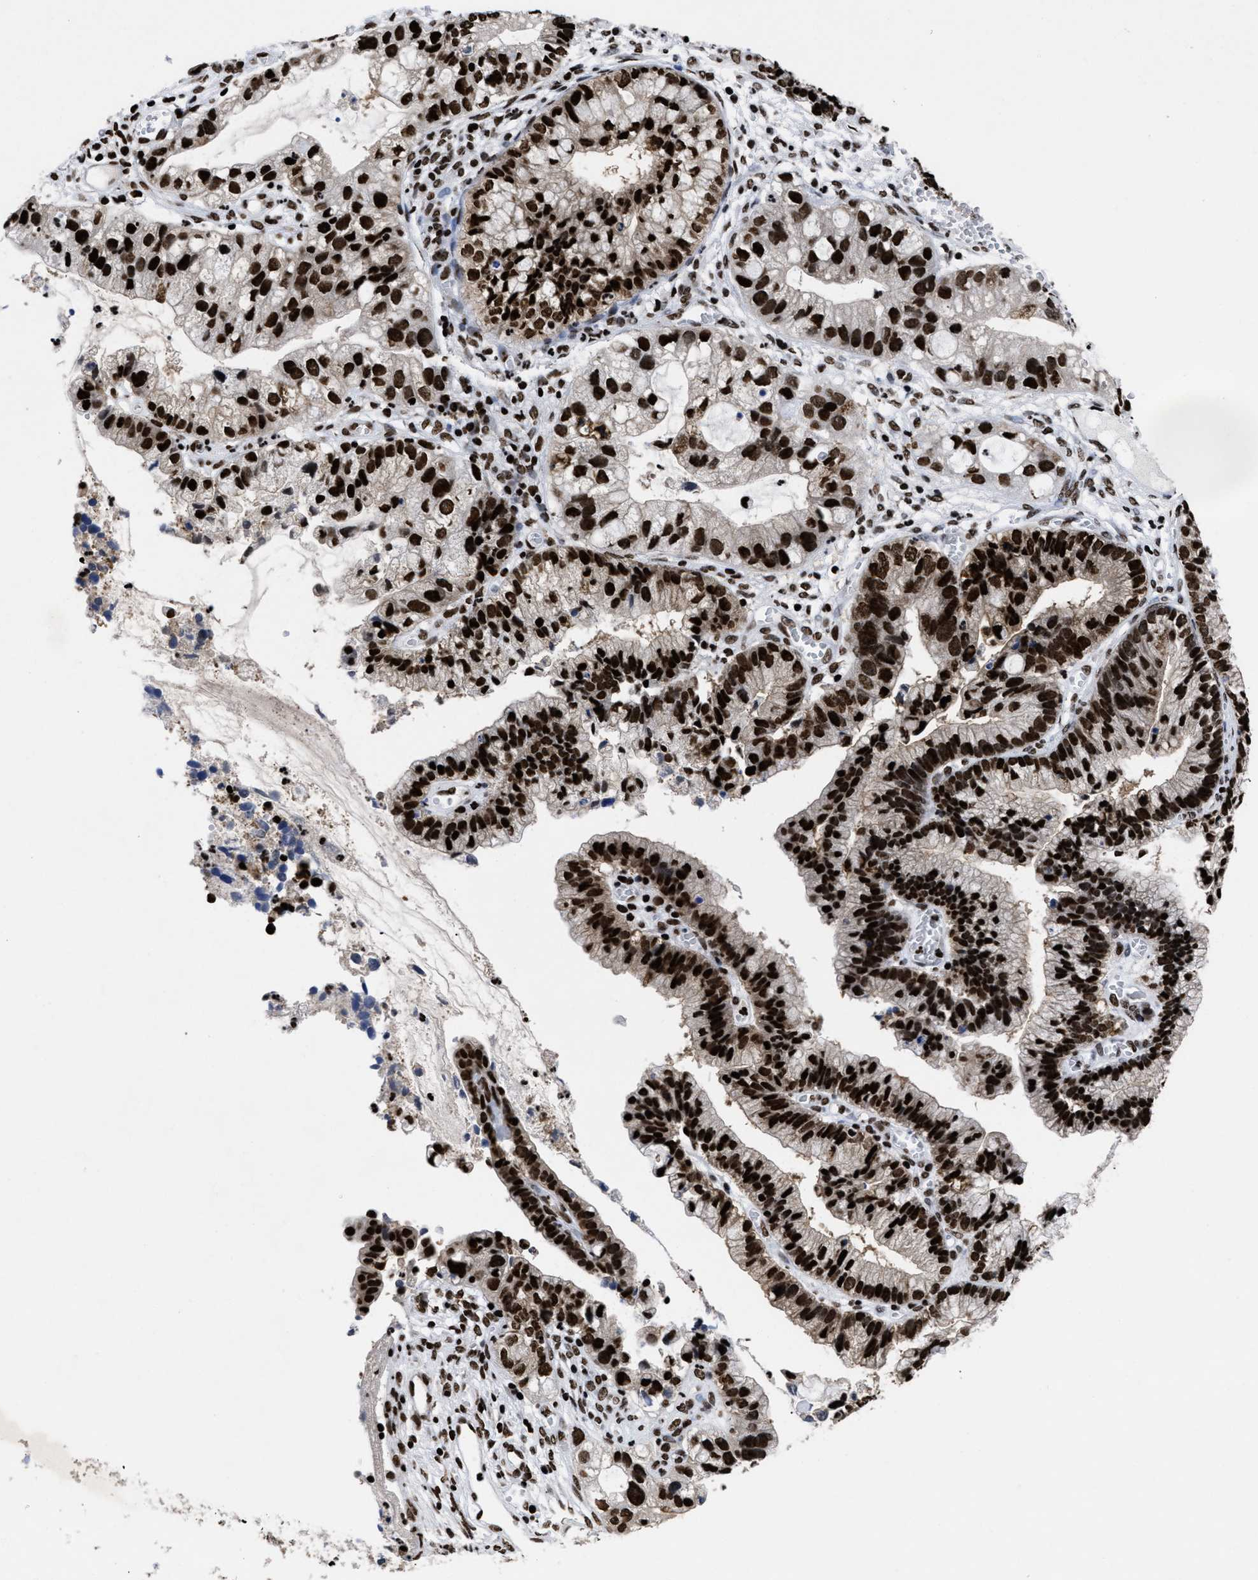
{"staining": {"intensity": "strong", "quantity": ">75%", "location": "nuclear"}, "tissue": "cervical cancer", "cell_type": "Tumor cells", "image_type": "cancer", "snomed": [{"axis": "morphology", "description": "Adenocarcinoma, NOS"}, {"axis": "topography", "description": "Cervix"}], "caption": "Brown immunohistochemical staining in adenocarcinoma (cervical) demonstrates strong nuclear staining in approximately >75% of tumor cells.", "gene": "CALHM3", "patient": {"sex": "female", "age": 44}}